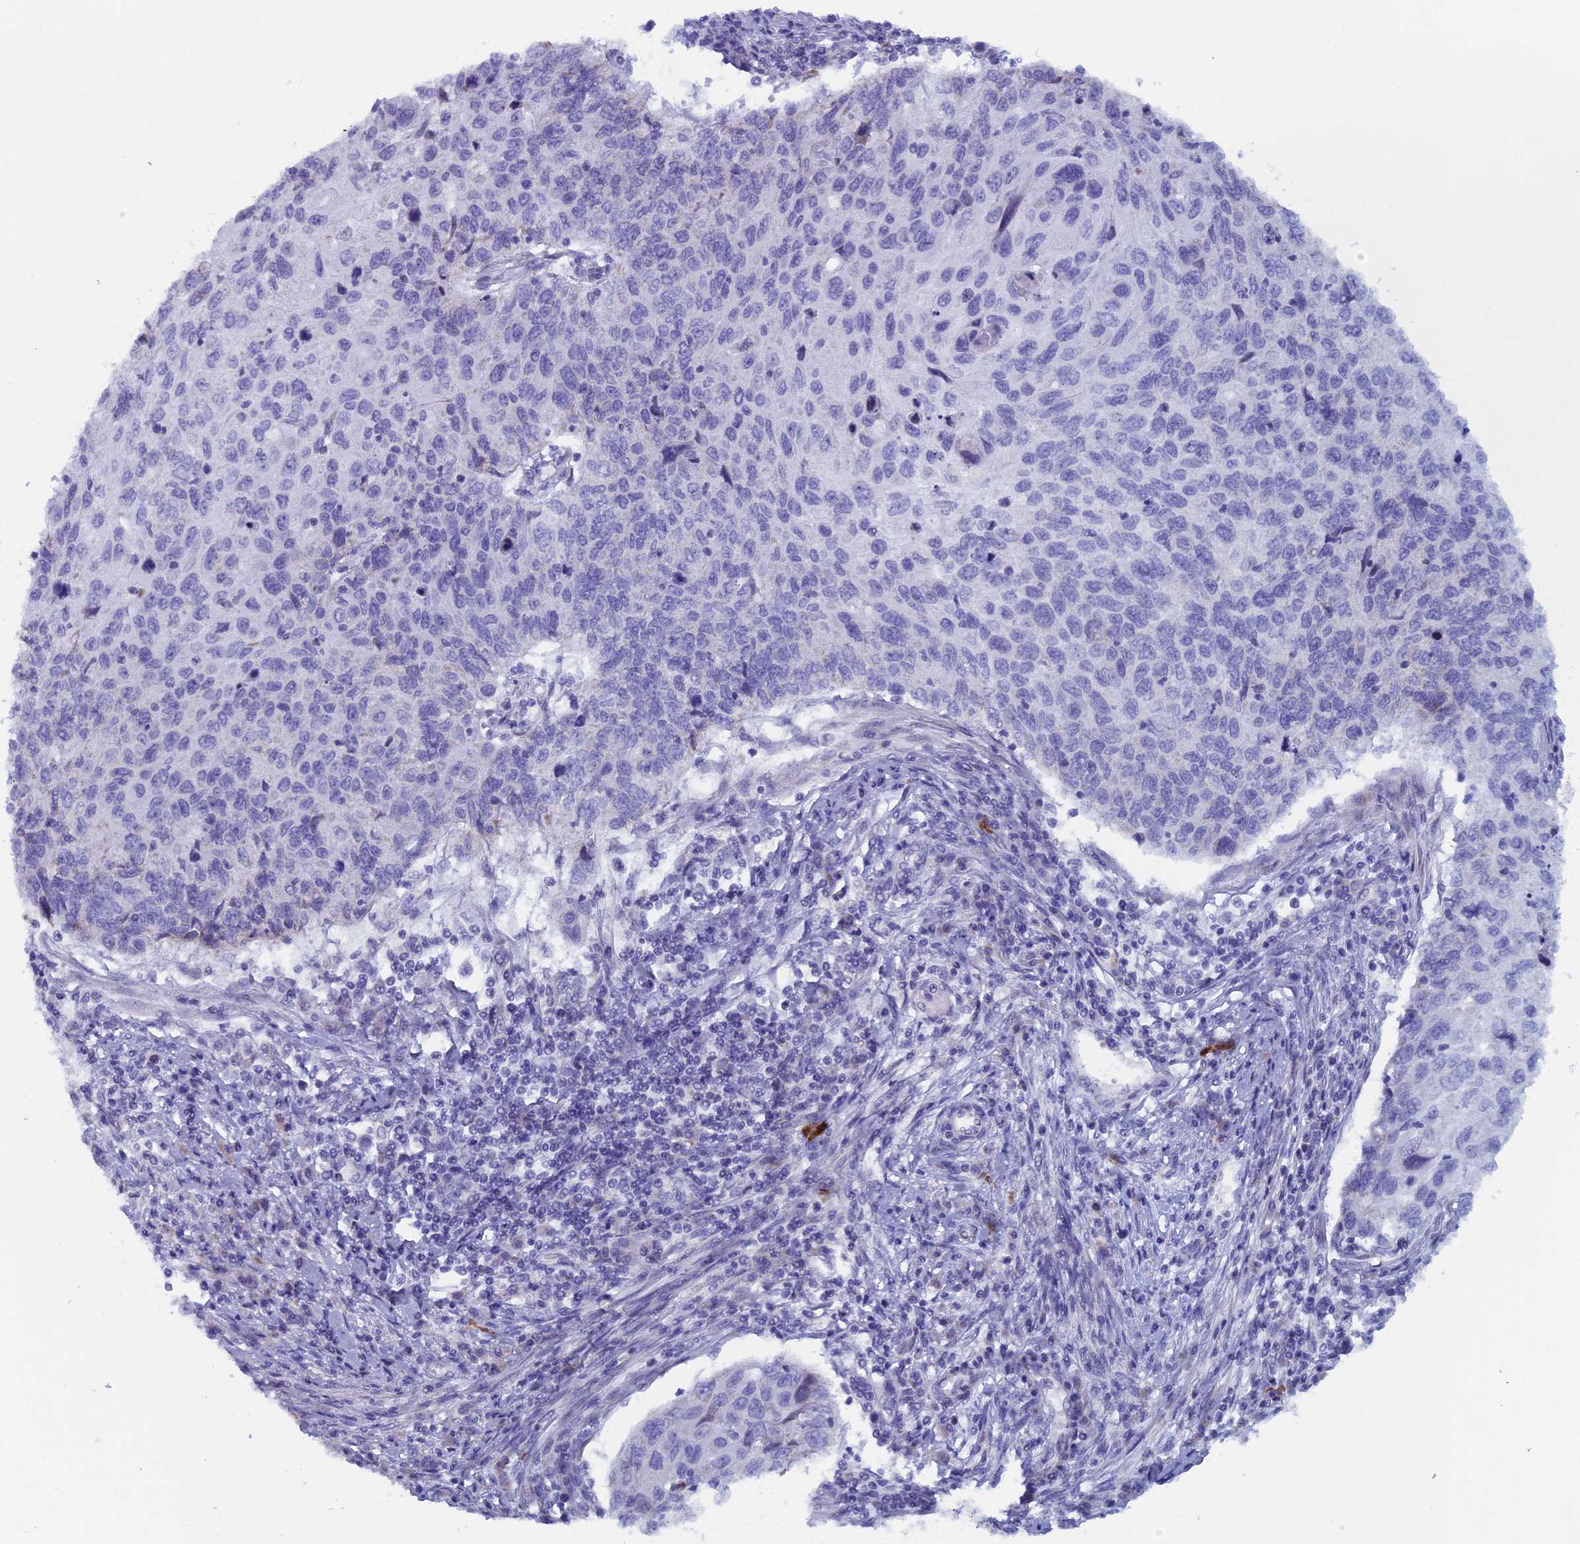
{"staining": {"intensity": "negative", "quantity": "none", "location": "none"}, "tissue": "cervical cancer", "cell_type": "Tumor cells", "image_type": "cancer", "snomed": [{"axis": "morphology", "description": "Squamous cell carcinoma, NOS"}, {"axis": "topography", "description": "Cervix"}], "caption": "High magnification brightfield microscopy of cervical cancer (squamous cell carcinoma) stained with DAB (3,3'-diaminobenzidine) (brown) and counterstained with hematoxylin (blue): tumor cells show no significant staining.", "gene": "NIBAN3", "patient": {"sex": "female", "age": 70}}